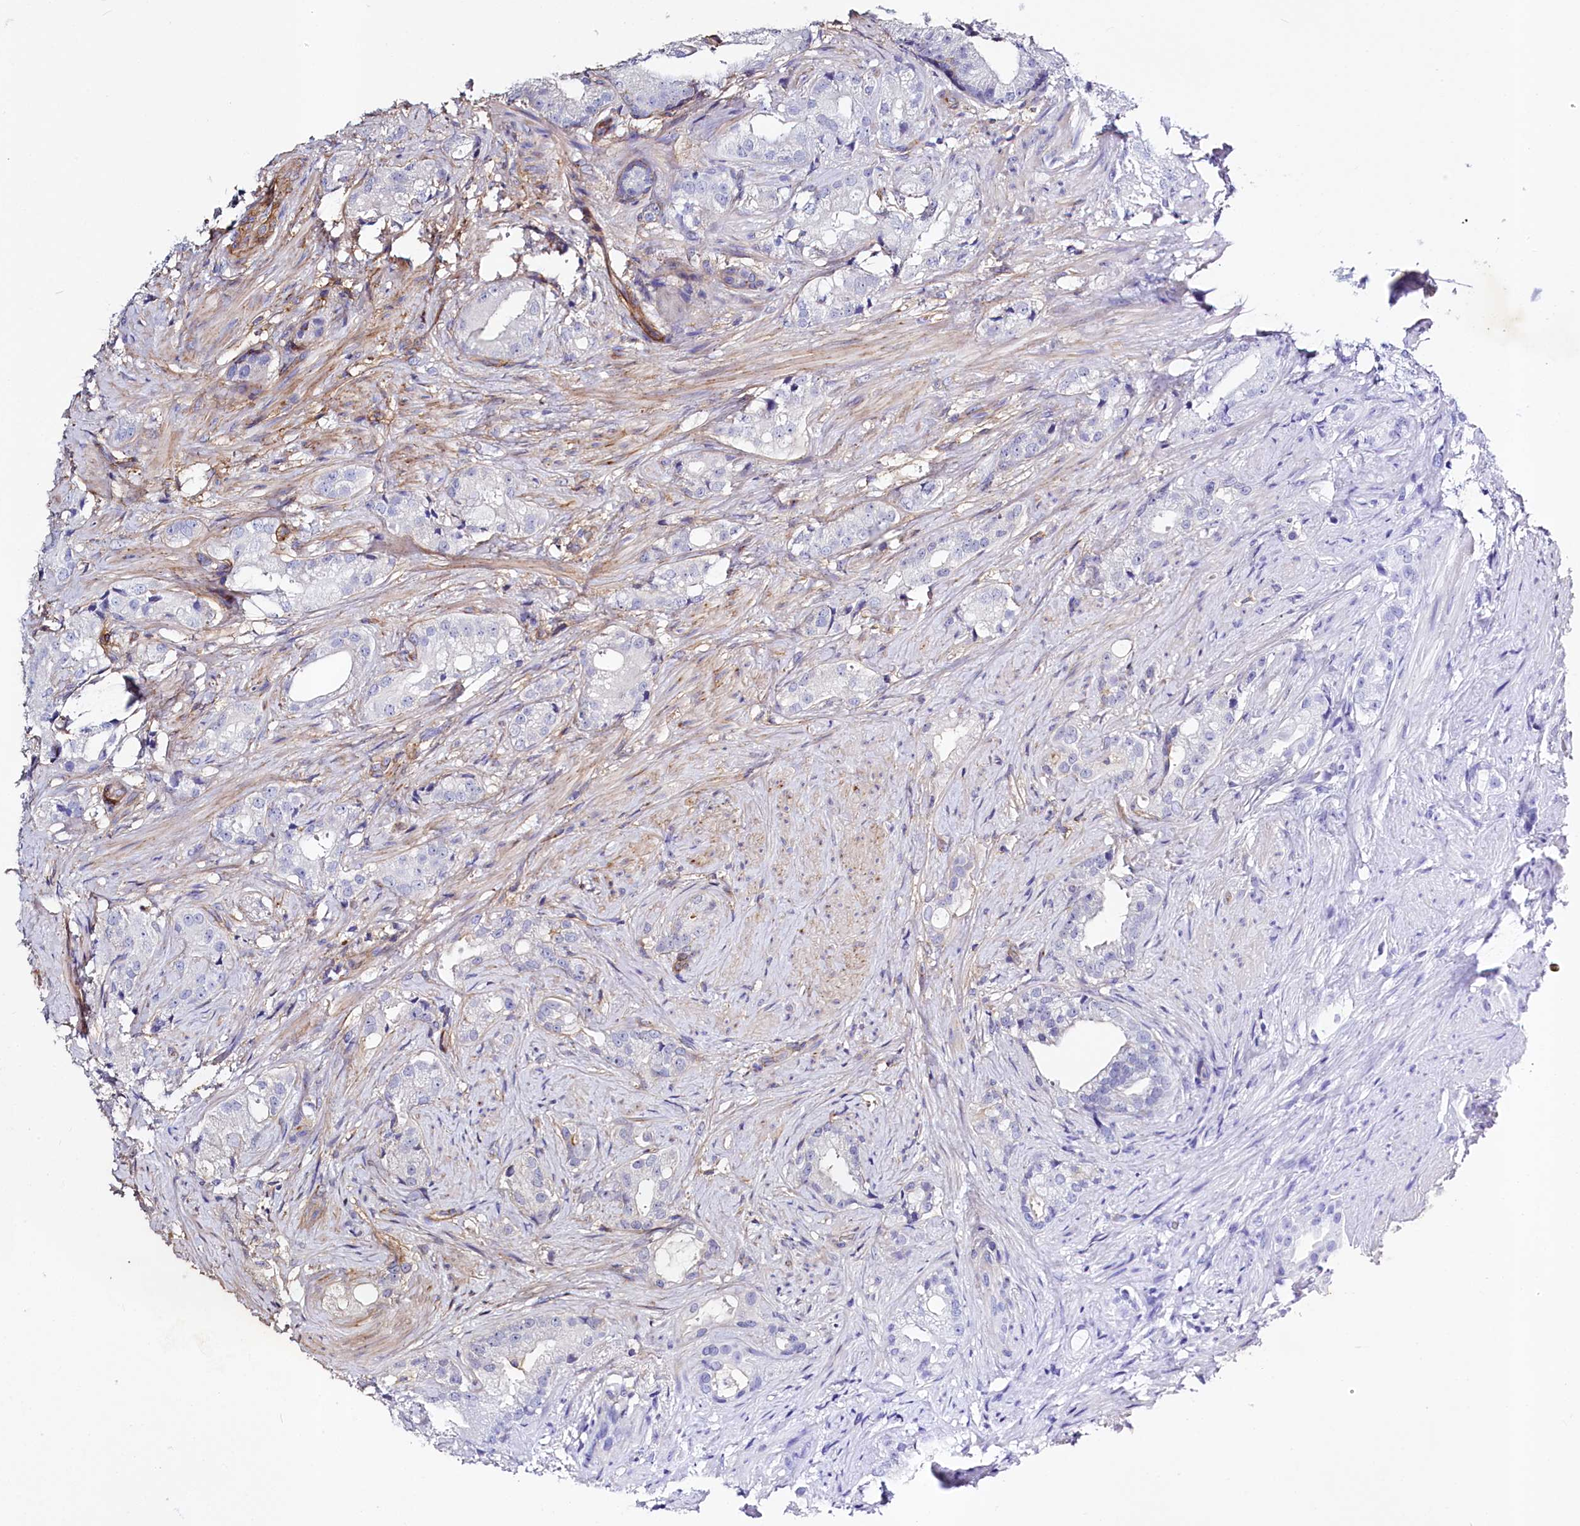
{"staining": {"intensity": "negative", "quantity": "none", "location": "none"}, "tissue": "prostate cancer", "cell_type": "Tumor cells", "image_type": "cancer", "snomed": [{"axis": "morphology", "description": "Adenocarcinoma, Low grade"}, {"axis": "topography", "description": "Prostate"}], "caption": "Tumor cells show no significant staining in prostate cancer (low-grade adenocarcinoma). The staining was performed using DAB (3,3'-diaminobenzidine) to visualize the protein expression in brown, while the nuclei were stained in blue with hematoxylin (Magnification: 20x).", "gene": "ANO6", "patient": {"sex": "male", "age": 71}}